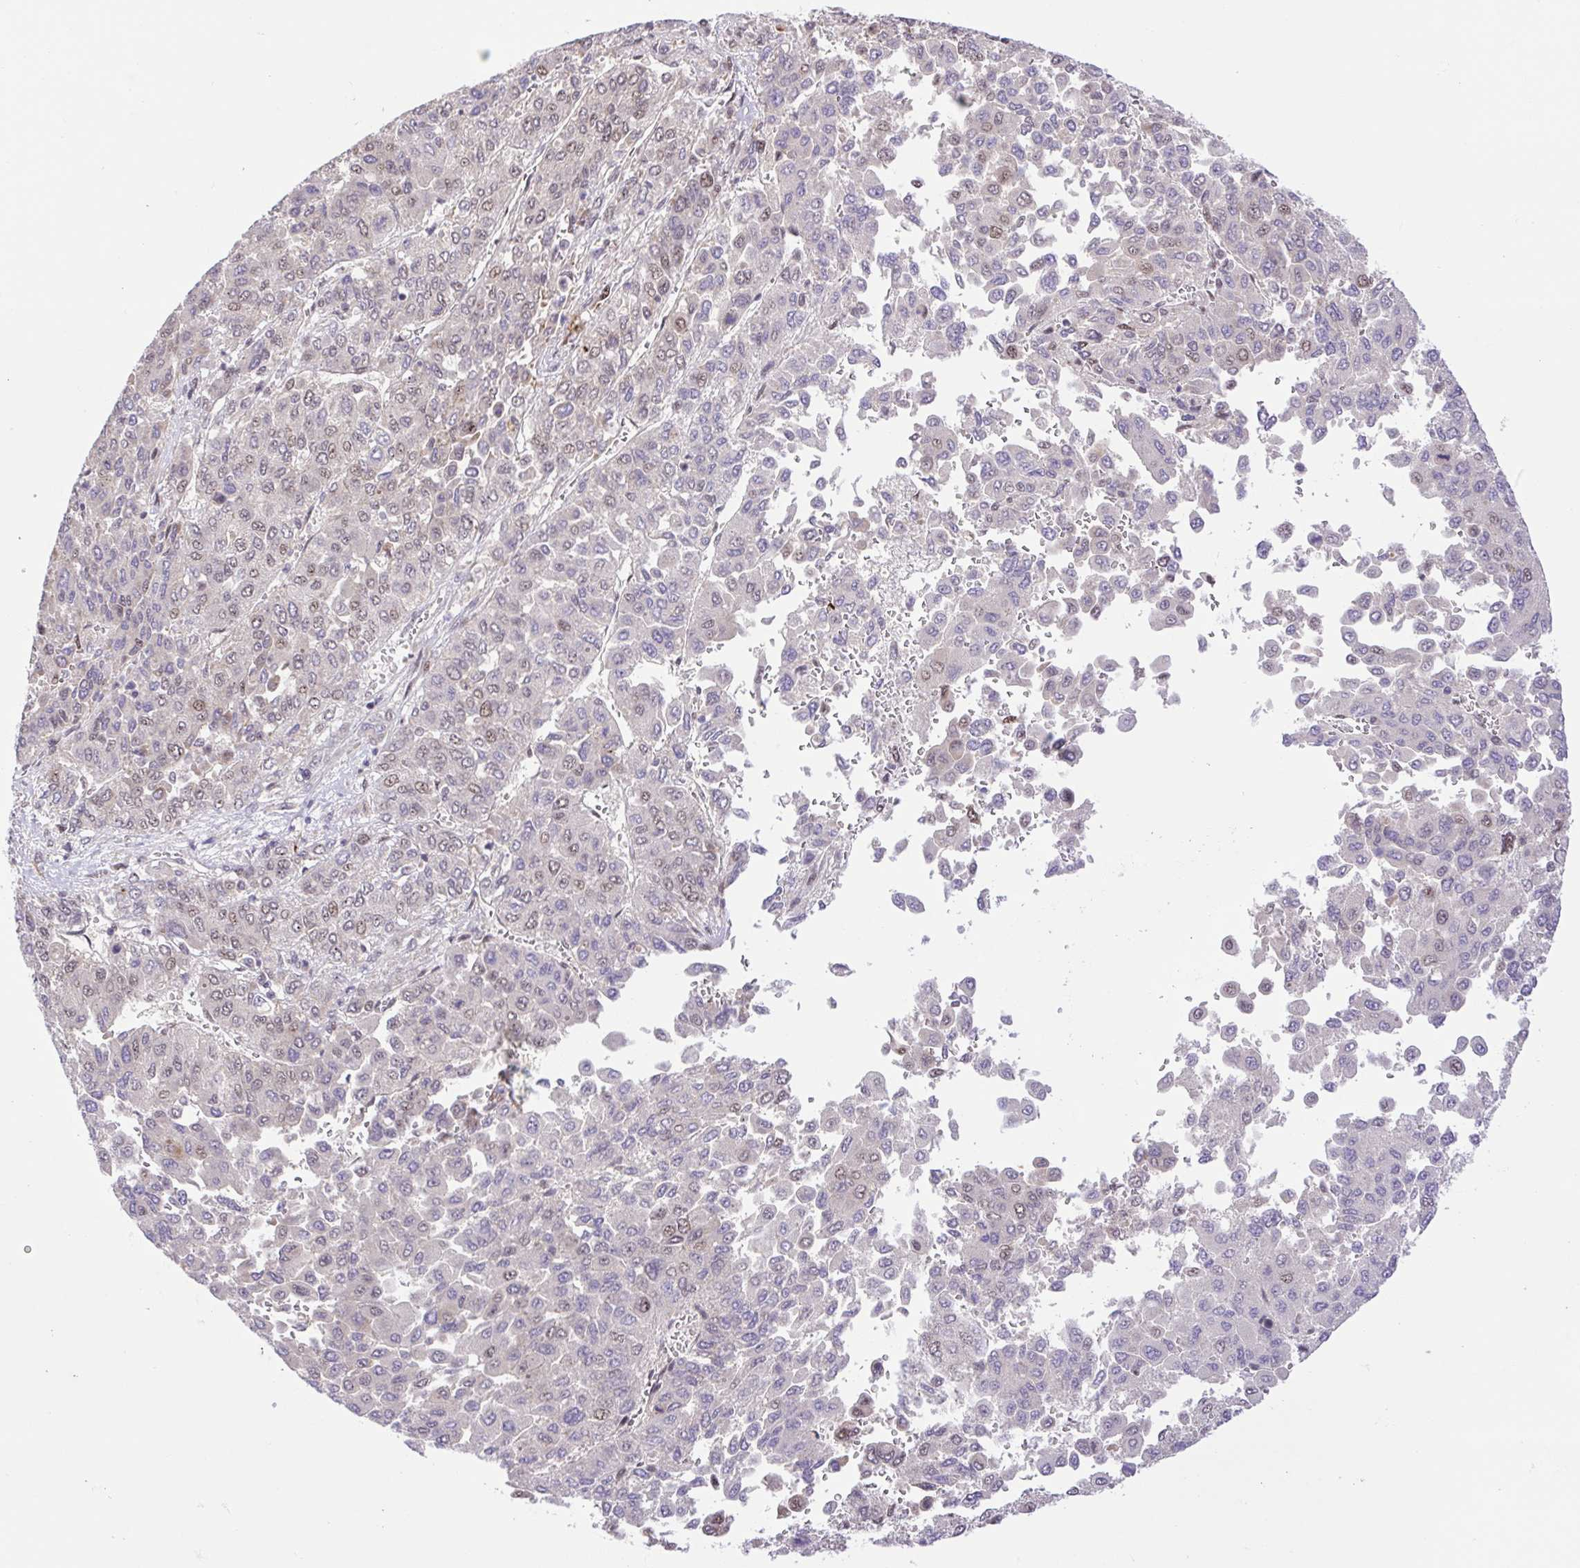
{"staining": {"intensity": "weak", "quantity": "25%-75%", "location": "nuclear"}, "tissue": "liver cancer", "cell_type": "Tumor cells", "image_type": "cancer", "snomed": [{"axis": "morphology", "description": "Carcinoma, Hepatocellular, NOS"}, {"axis": "topography", "description": "Liver"}], "caption": "The immunohistochemical stain shows weak nuclear expression in tumor cells of hepatocellular carcinoma (liver) tissue.", "gene": "ERG", "patient": {"sex": "female", "age": 41}}